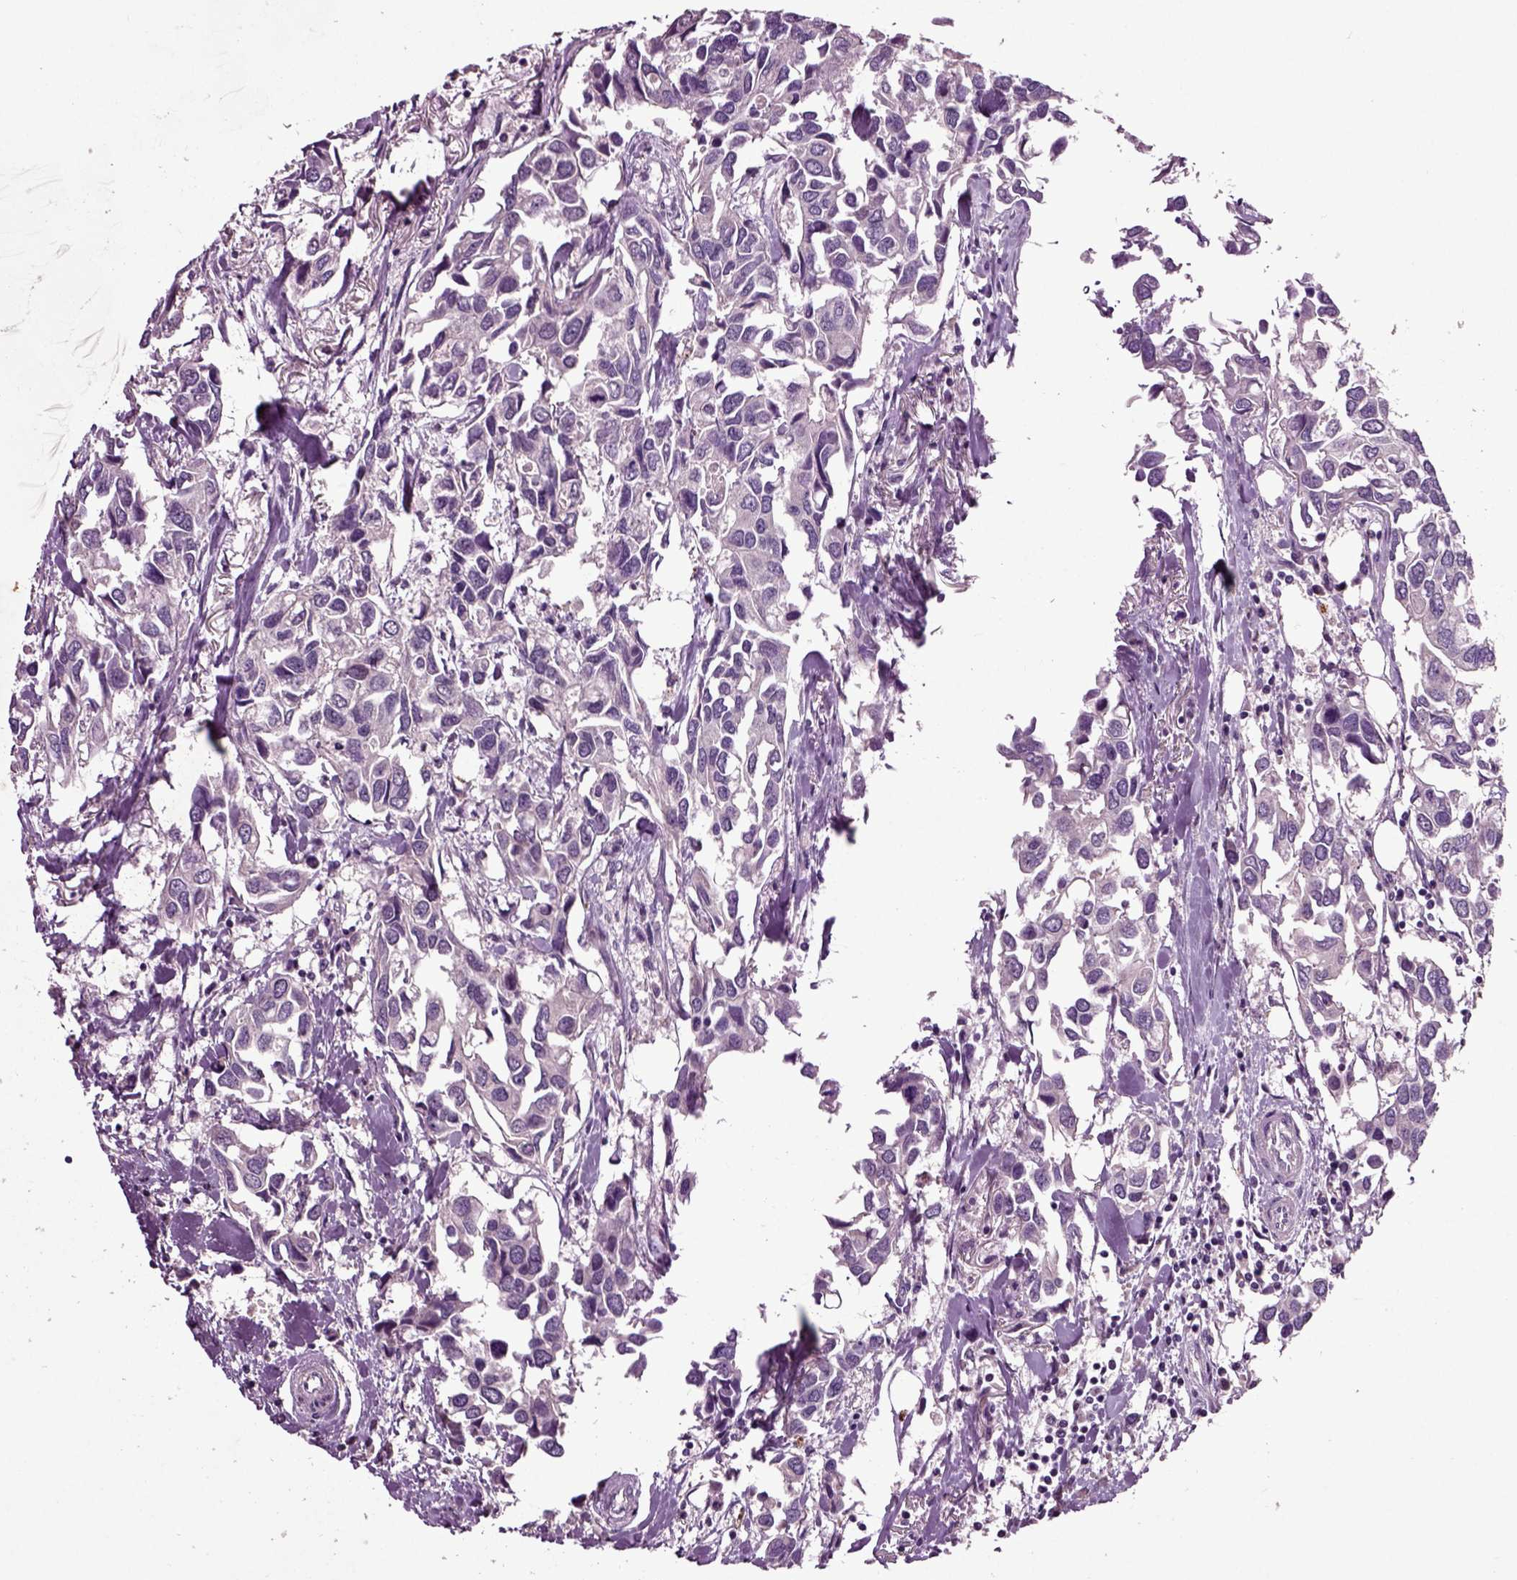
{"staining": {"intensity": "negative", "quantity": "none", "location": "none"}, "tissue": "breast cancer", "cell_type": "Tumor cells", "image_type": "cancer", "snomed": [{"axis": "morphology", "description": "Duct carcinoma"}, {"axis": "topography", "description": "Breast"}], "caption": "Histopathology image shows no significant protein staining in tumor cells of invasive ductal carcinoma (breast).", "gene": "CRHR1", "patient": {"sex": "female", "age": 83}}